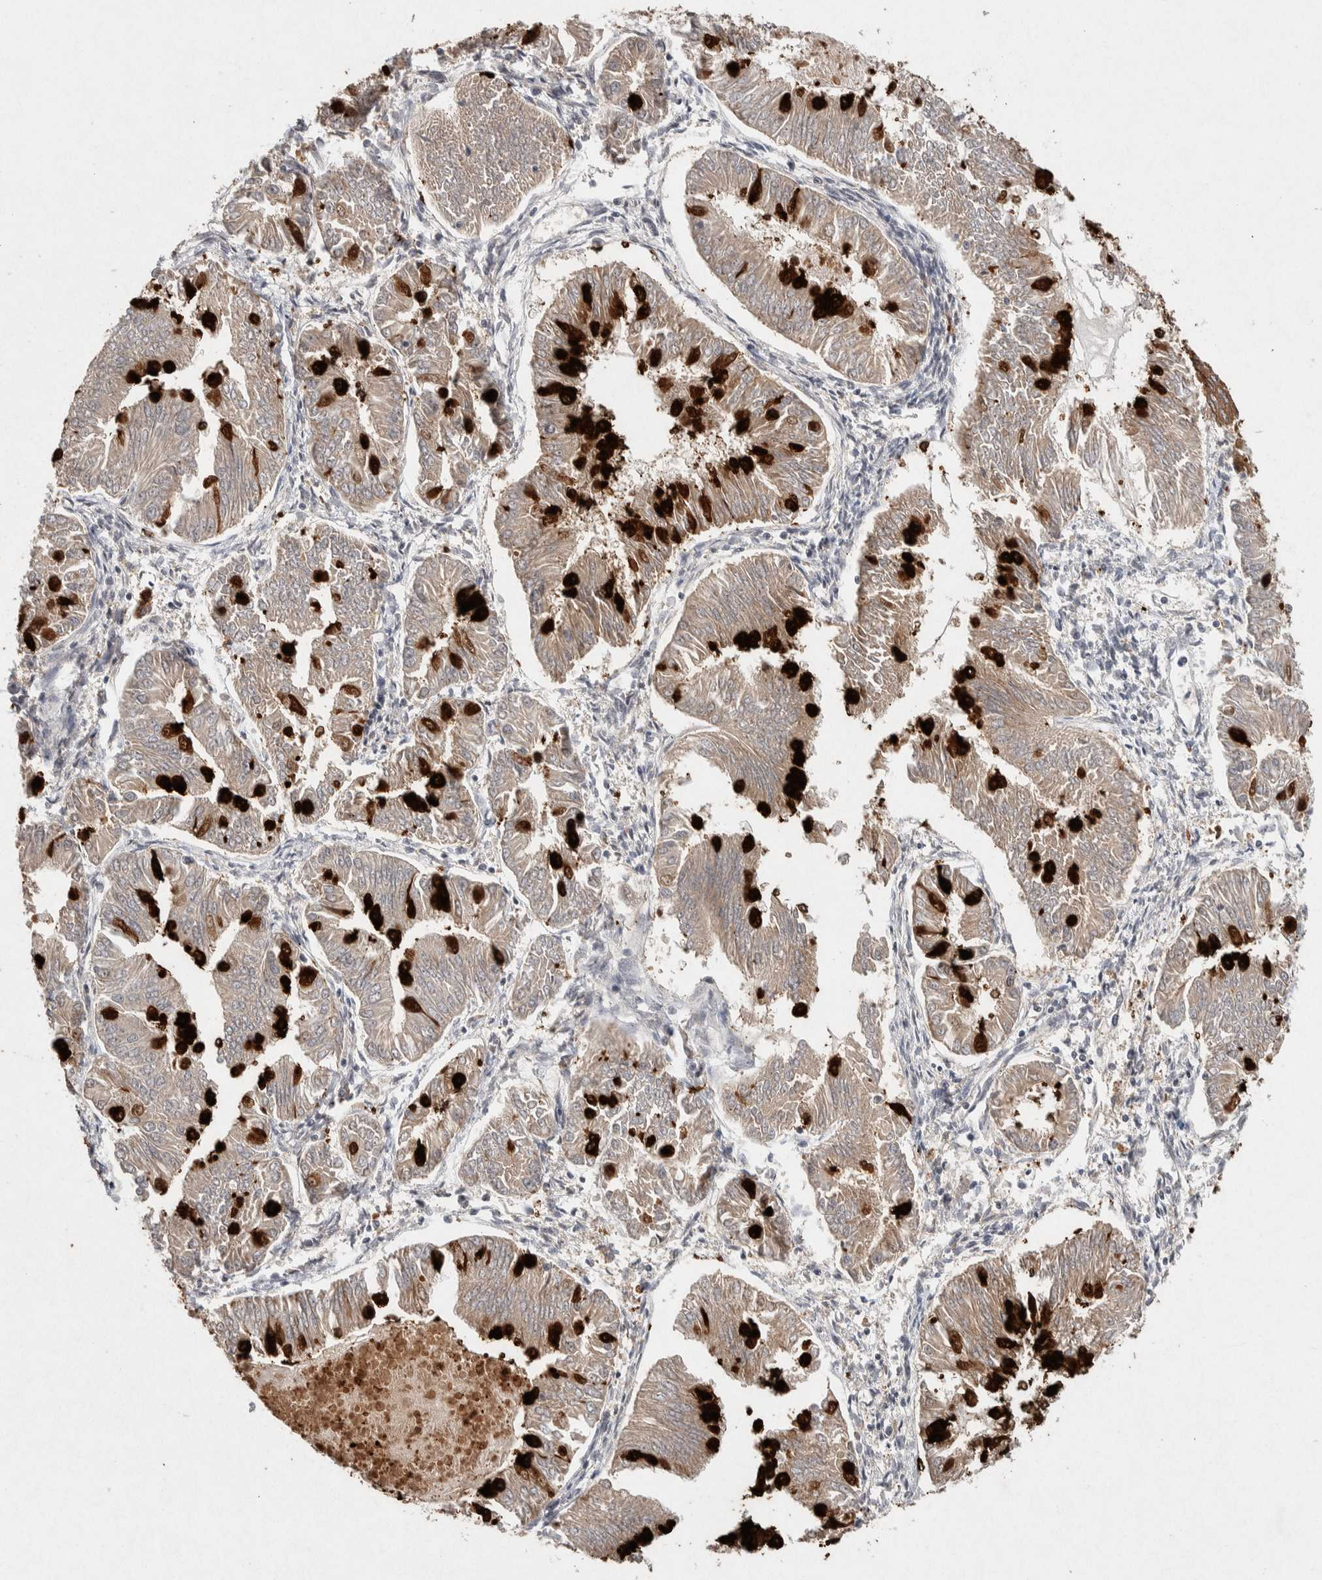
{"staining": {"intensity": "strong", "quantity": "25%-75%", "location": "cytoplasmic/membranous"}, "tissue": "endometrial cancer", "cell_type": "Tumor cells", "image_type": "cancer", "snomed": [{"axis": "morphology", "description": "Adenocarcinoma, NOS"}, {"axis": "topography", "description": "Endometrium"}], "caption": "Immunohistochemical staining of endometrial cancer exhibits high levels of strong cytoplasmic/membranous expression in about 25%-75% of tumor cells.", "gene": "KCNK1", "patient": {"sex": "female", "age": 53}}